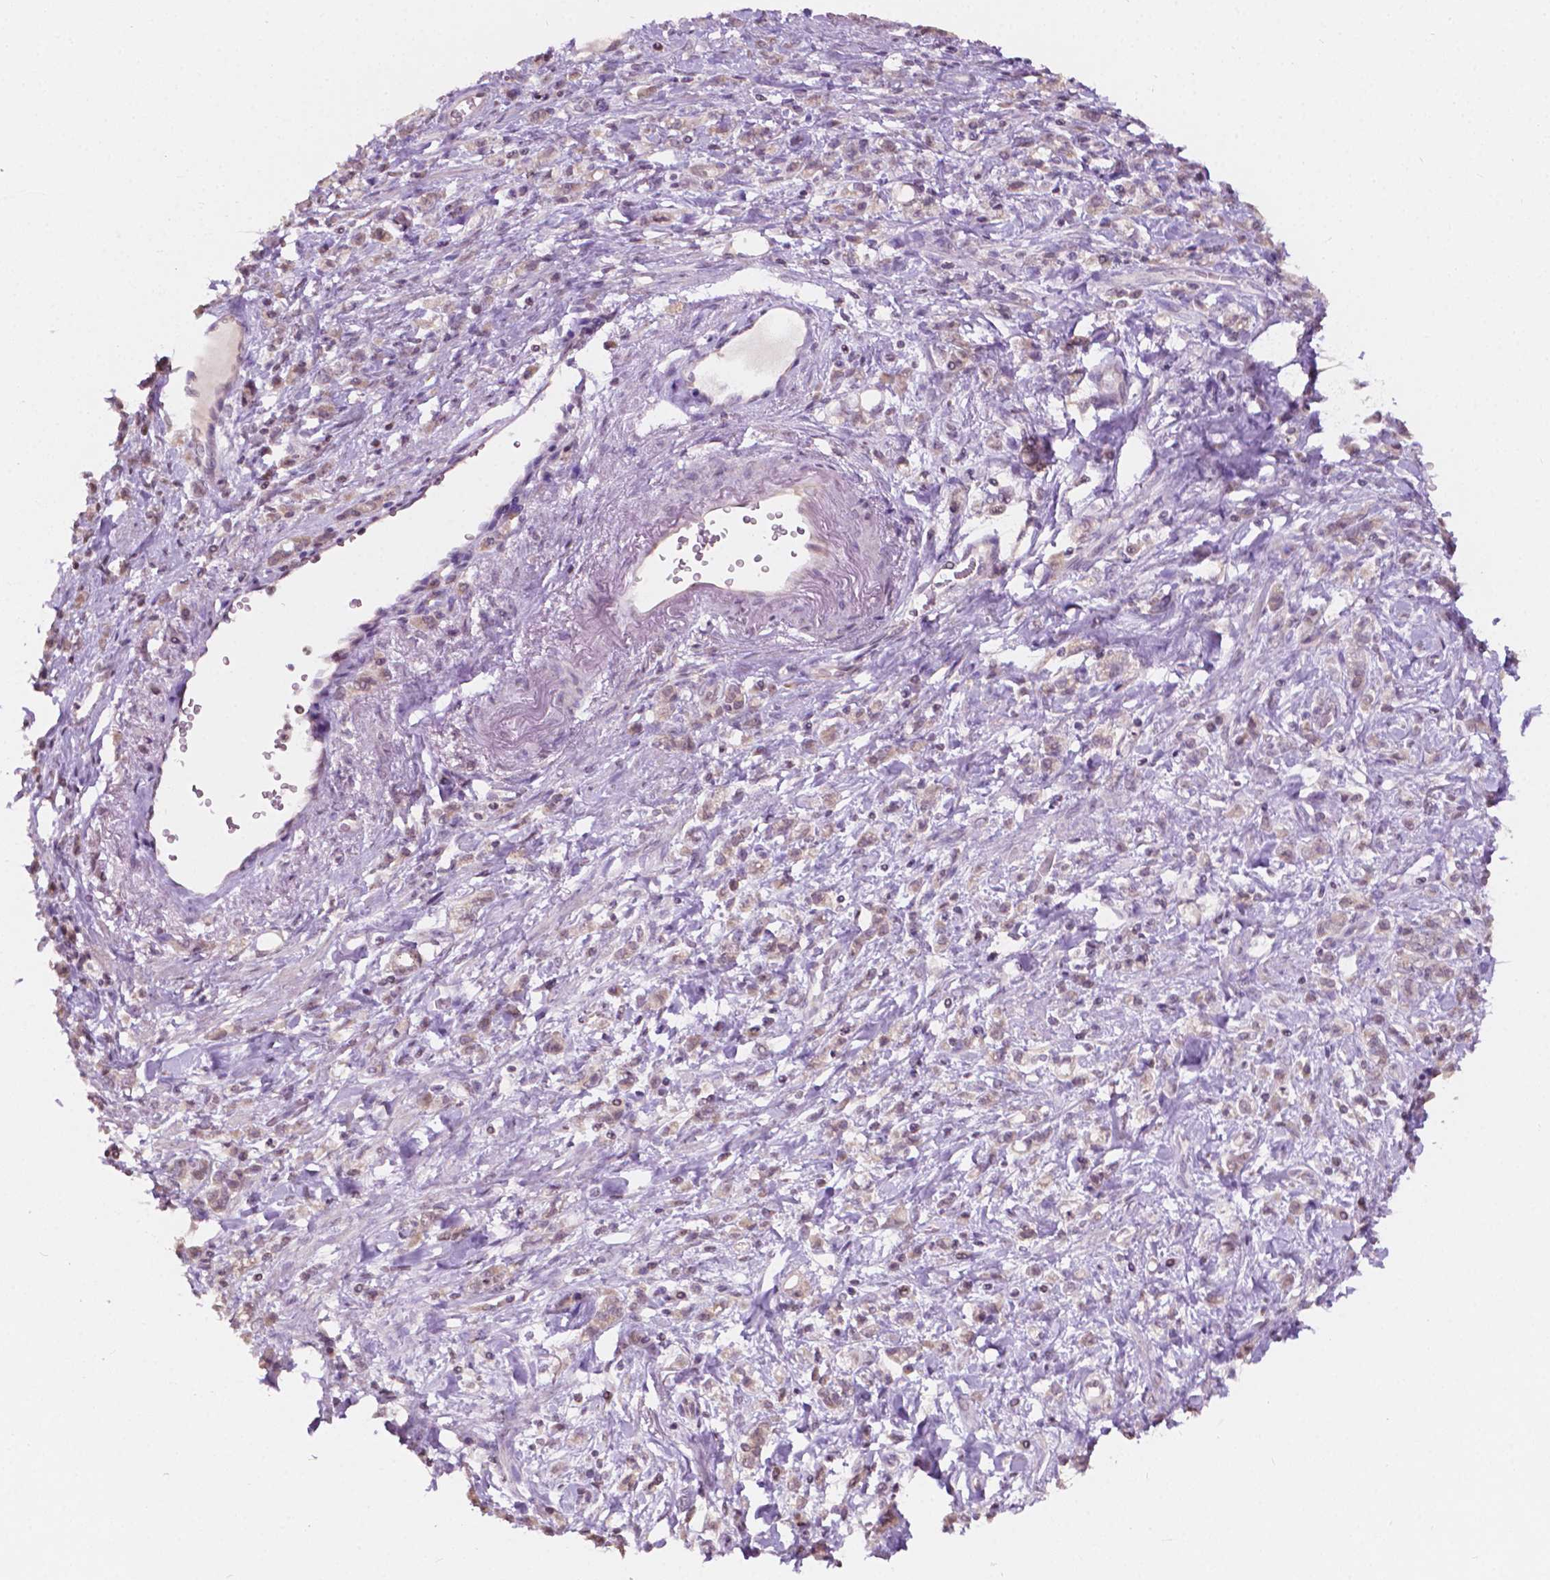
{"staining": {"intensity": "weak", "quantity": ">75%", "location": "cytoplasmic/membranous"}, "tissue": "stomach cancer", "cell_type": "Tumor cells", "image_type": "cancer", "snomed": [{"axis": "morphology", "description": "Adenocarcinoma, NOS"}, {"axis": "topography", "description": "Stomach"}], "caption": "A high-resolution histopathology image shows immunohistochemistry staining of stomach cancer, which exhibits weak cytoplasmic/membranous expression in about >75% of tumor cells.", "gene": "NOS1AP", "patient": {"sex": "male", "age": 77}}